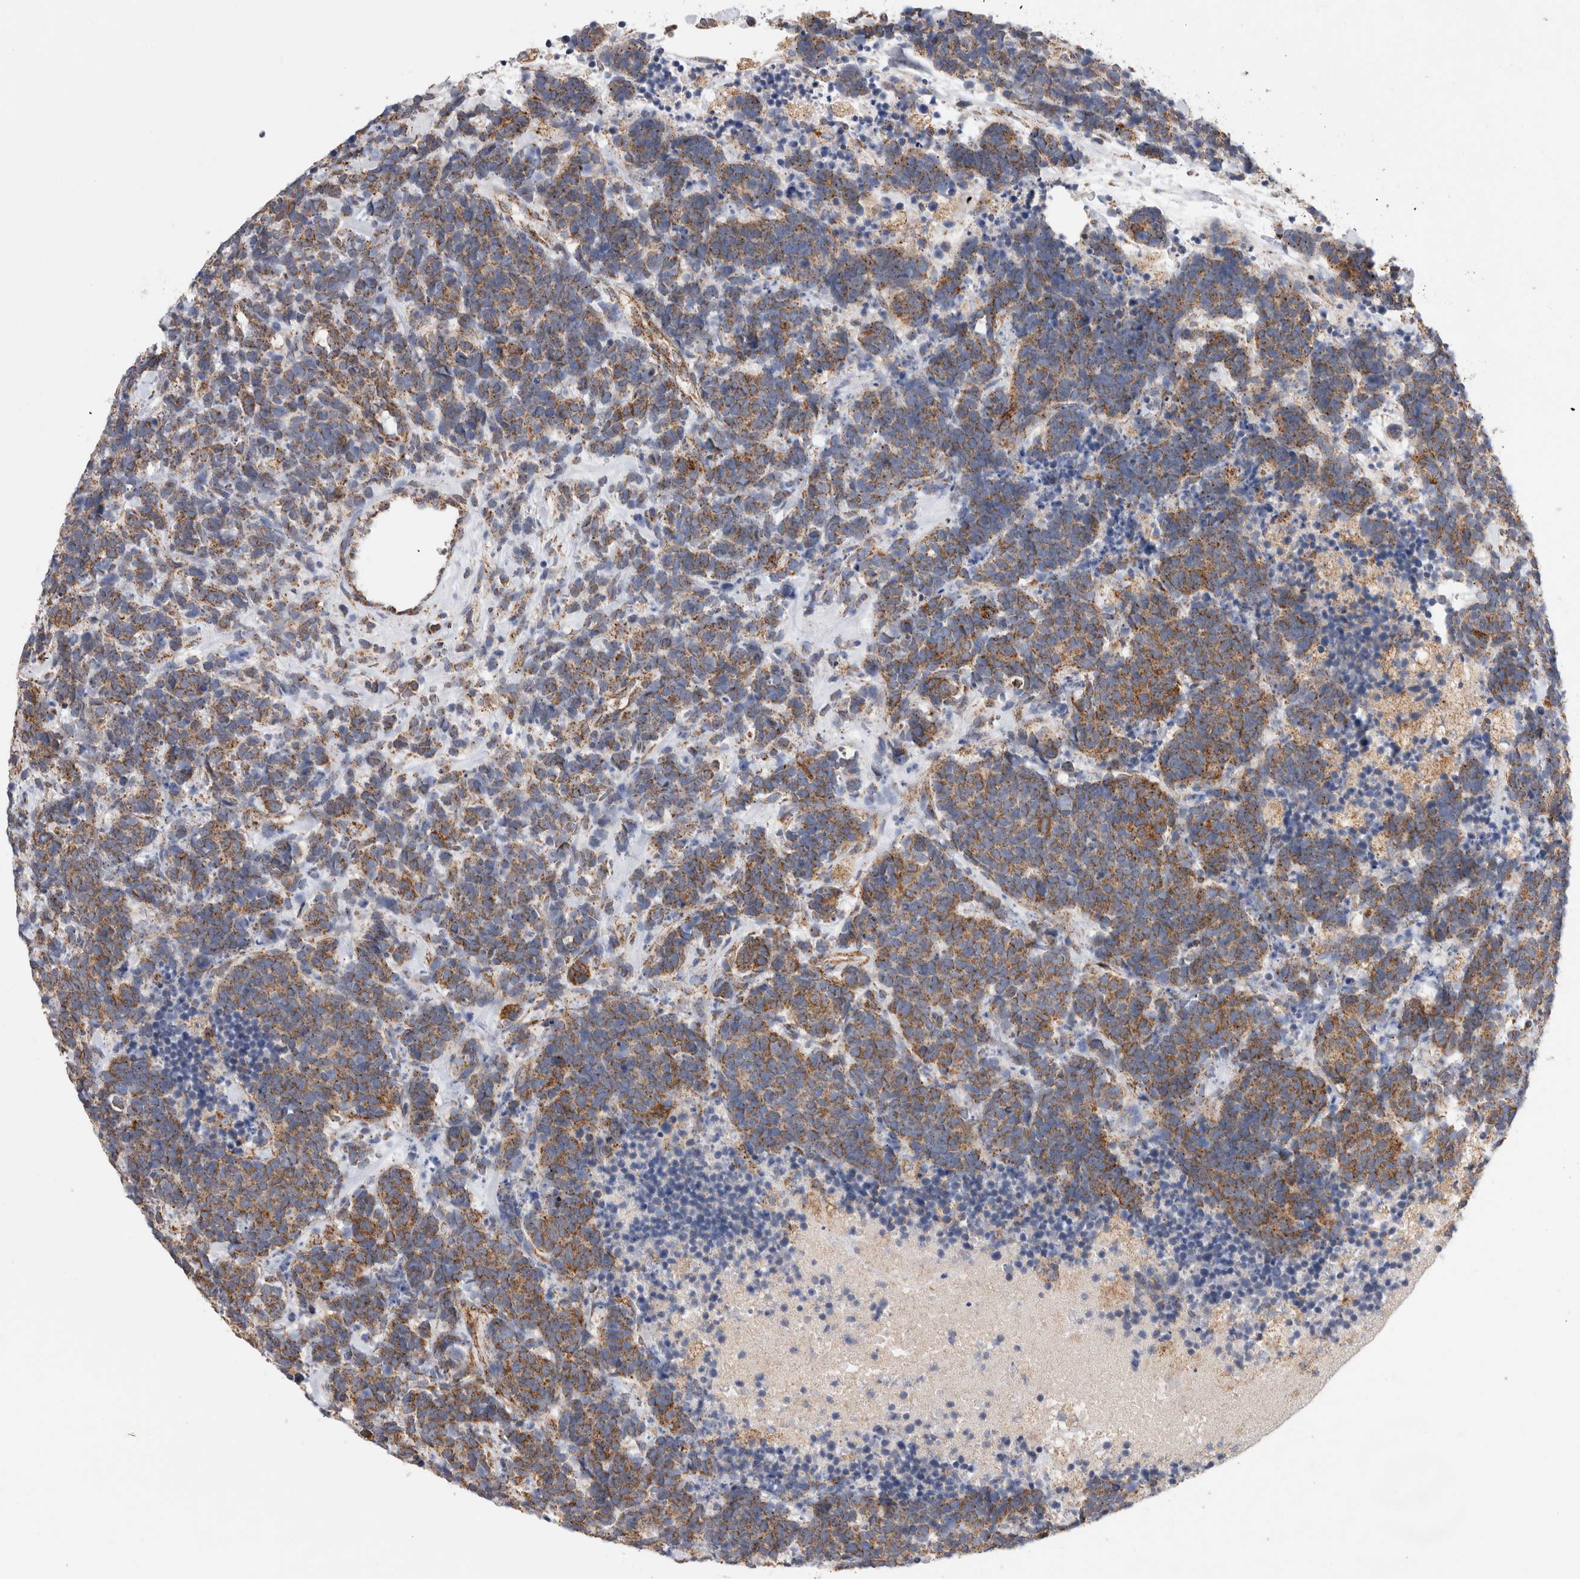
{"staining": {"intensity": "moderate", "quantity": ">75%", "location": "cytoplasmic/membranous"}, "tissue": "carcinoid", "cell_type": "Tumor cells", "image_type": "cancer", "snomed": [{"axis": "morphology", "description": "Carcinoma, NOS"}, {"axis": "morphology", "description": "Carcinoid, malignant, NOS"}, {"axis": "topography", "description": "Urinary bladder"}], "caption": "Immunohistochemical staining of human carcinoid shows moderate cytoplasmic/membranous protein positivity in about >75% of tumor cells.", "gene": "IARS2", "patient": {"sex": "male", "age": 57}}